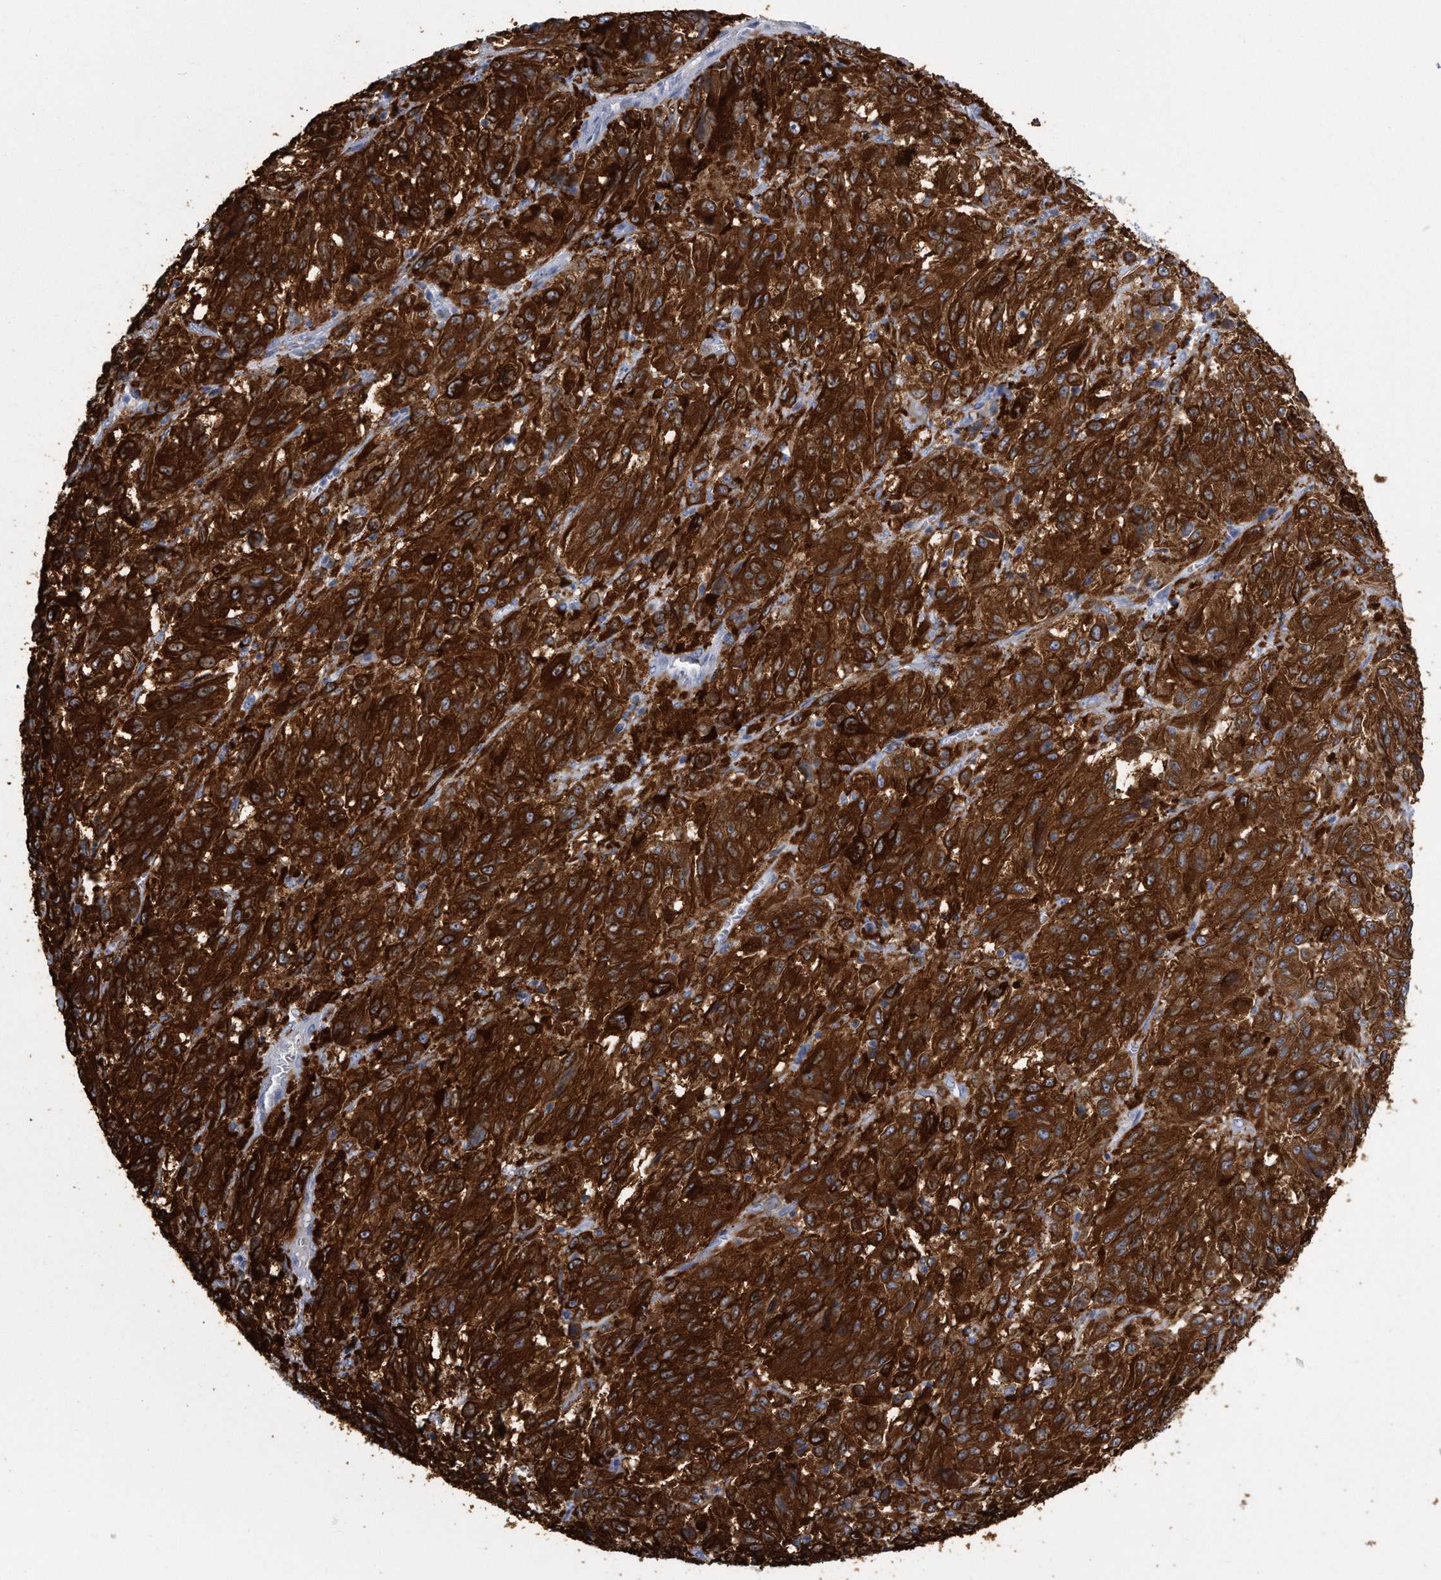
{"staining": {"intensity": "strong", "quantity": ">75%", "location": "cytoplasmic/membranous"}, "tissue": "melanoma", "cell_type": "Tumor cells", "image_type": "cancer", "snomed": [{"axis": "morphology", "description": "Malignant melanoma, Metastatic site"}, {"axis": "topography", "description": "Lung"}], "caption": "There is high levels of strong cytoplasmic/membranous expression in tumor cells of melanoma, as demonstrated by immunohistochemical staining (brown color).", "gene": "PYGB", "patient": {"sex": "male", "age": 64}}